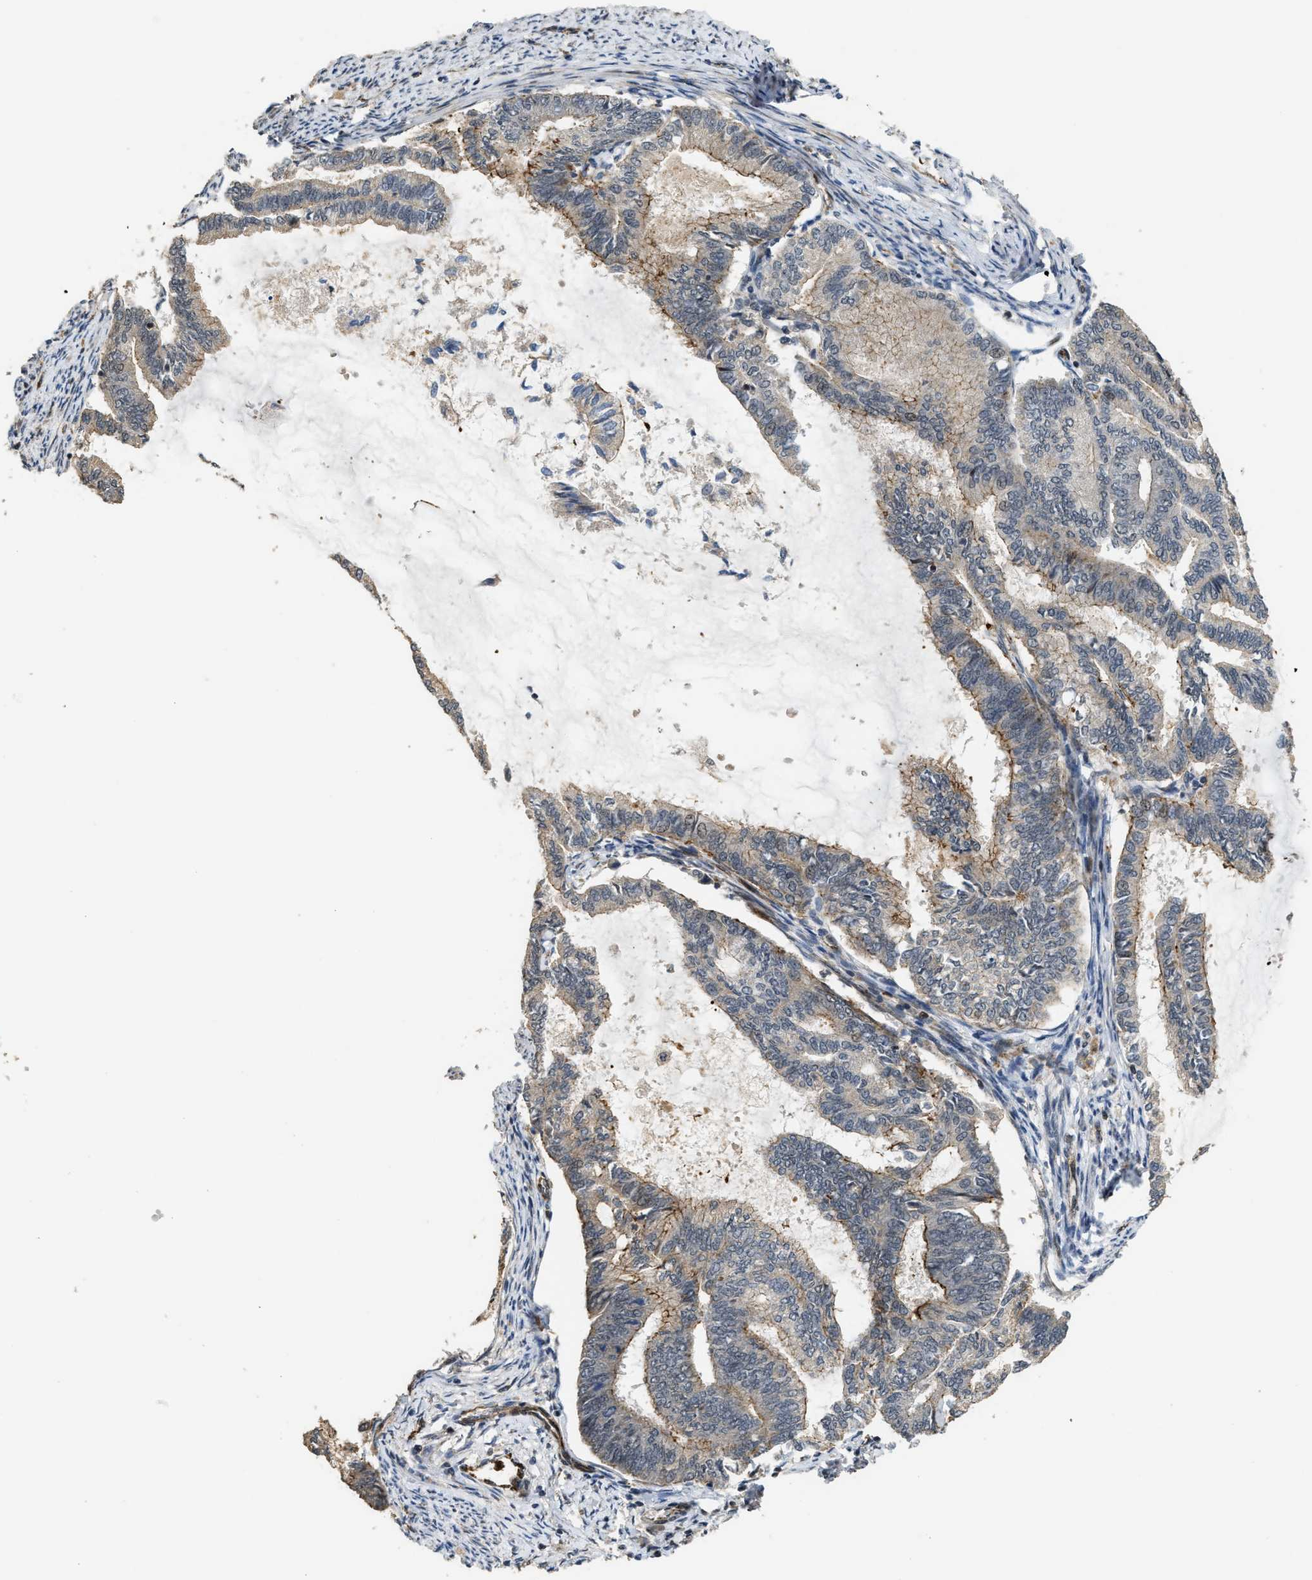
{"staining": {"intensity": "weak", "quantity": "<25%", "location": "cytoplasmic/membranous"}, "tissue": "endometrial cancer", "cell_type": "Tumor cells", "image_type": "cancer", "snomed": [{"axis": "morphology", "description": "Adenocarcinoma, NOS"}, {"axis": "topography", "description": "Endometrium"}], "caption": "Immunohistochemical staining of endometrial adenocarcinoma shows no significant positivity in tumor cells.", "gene": "DPF2", "patient": {"sex": "female", "age": 86}}